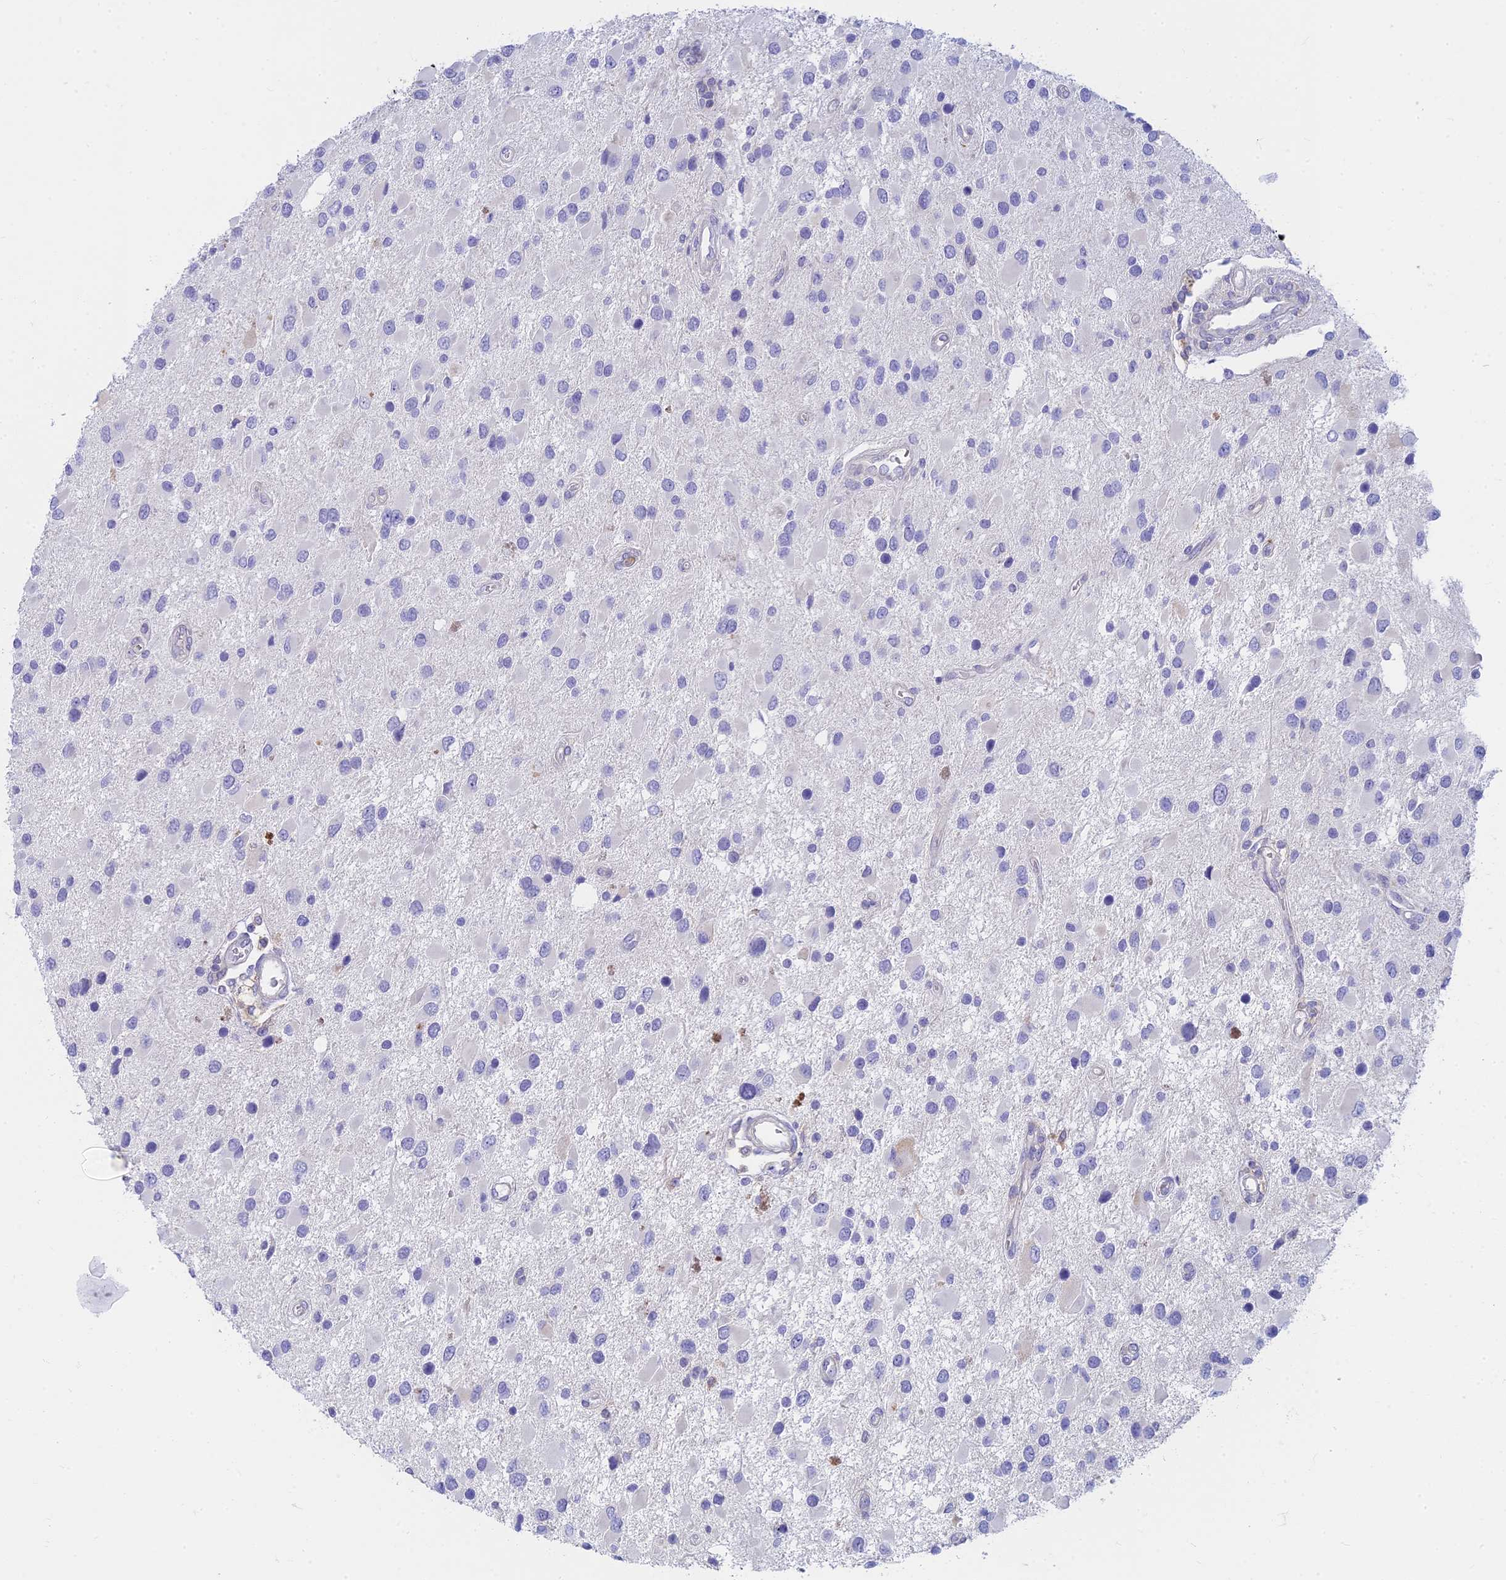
{"staining": {"intensity": "negative", "quantity": "none", "location": "none"}, "tissue": "glioma", "cell_type": "Tumor cells", "image_type": "cancer", "snomed": [{"axis": "morphology", "description": "Glioma, malignant, High grade"}, {"axis": "topography", "description": "Brain"}], "caption": "Glioma stained for a protein using immunohistochemistry (IHC) shows no expression tumor cells.", "gene": "STRN4", "patient": {"sex": "male", "age": 53}}